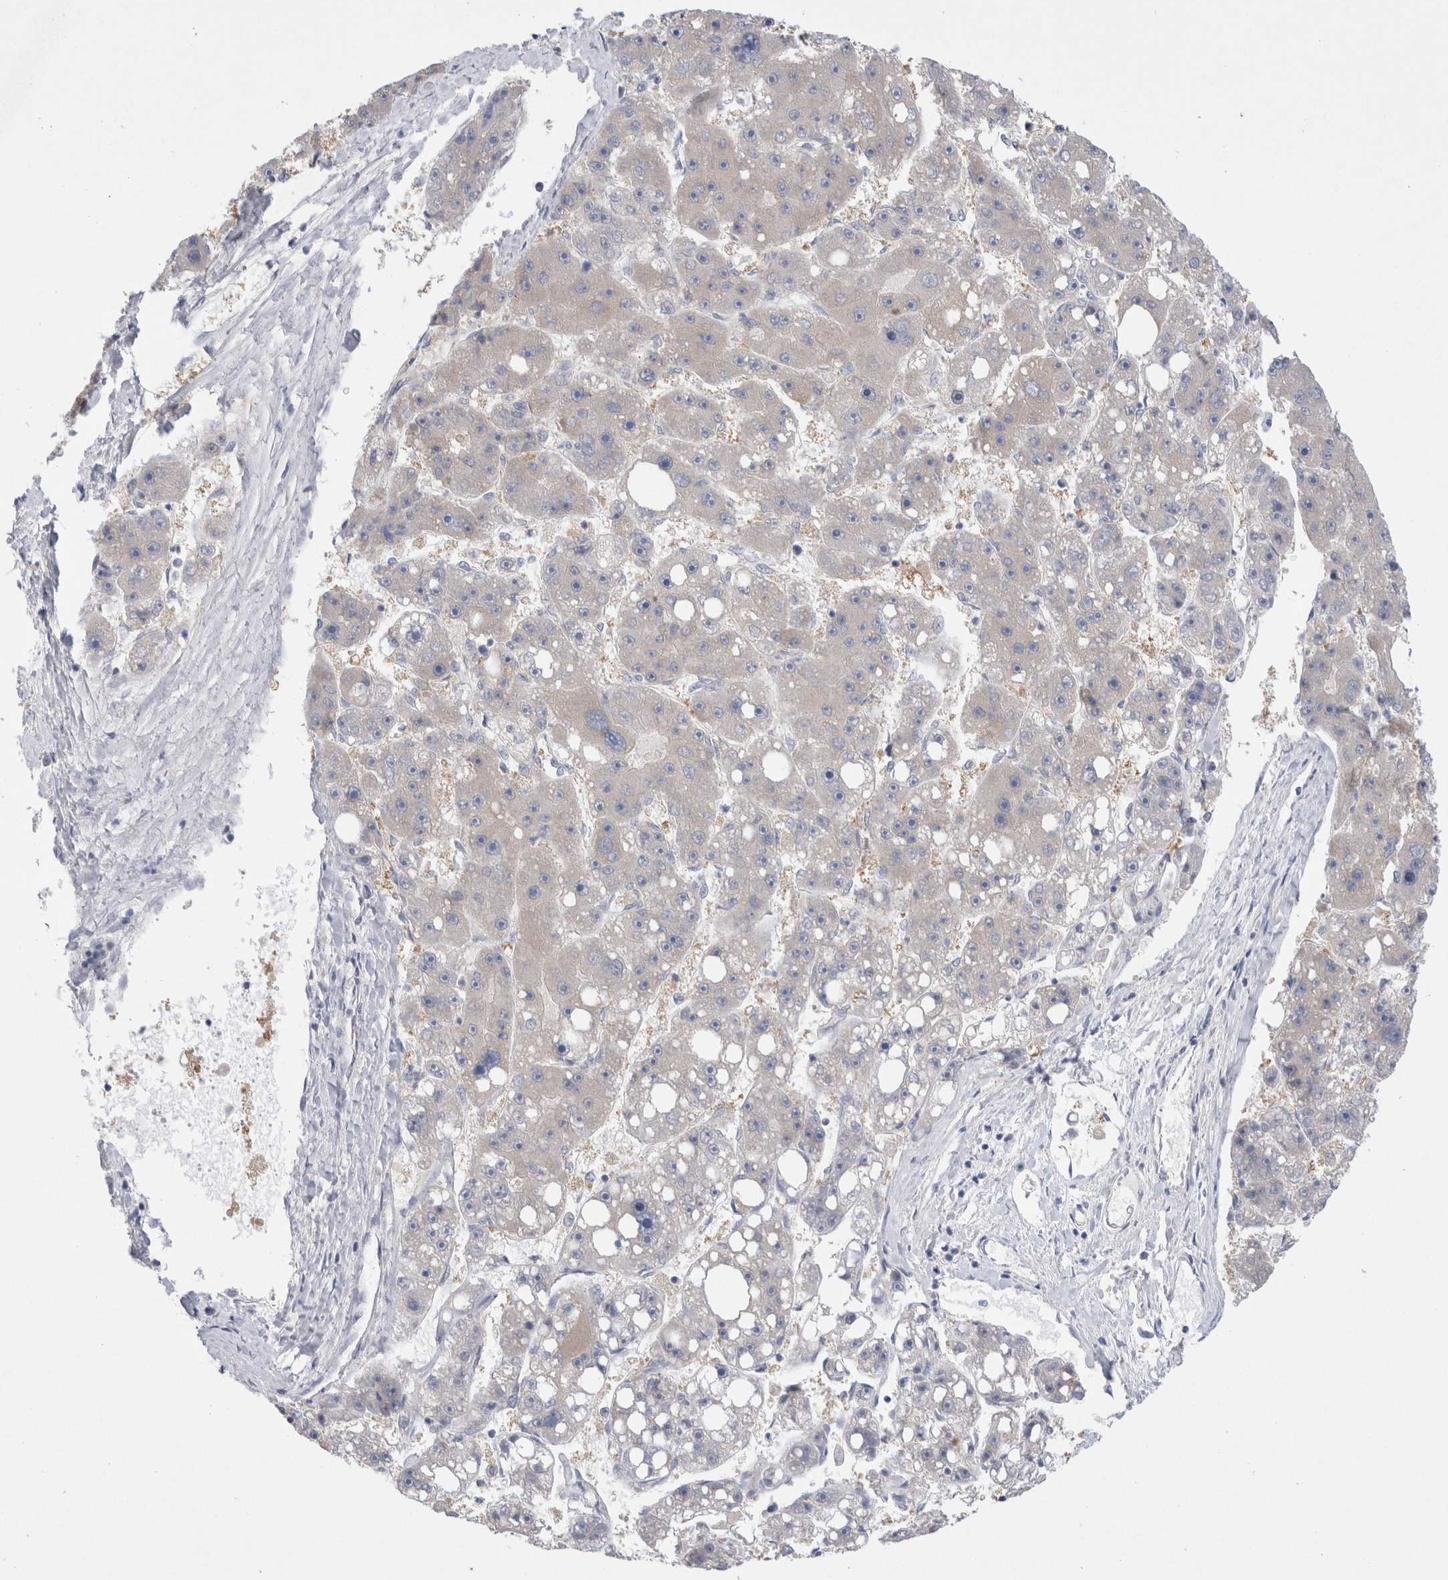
{"staining": {"intensity": "negative", "quantity": "none", "location": "none"}, "tissue": "liver cancer", "cell_type": "Tumor cells", "image_type": "cancer", "snomed": [{"axis": "morphology", "description": "Carcinoma, Hepatocellular, NOS"}, {"axis": "topography", "description": "Liver"}], "caption": "Immunohistochemistry histopathology image of human liver cancer (hepatocellular carcinoma) stained for a protein (brown), which exhibits no positivity in tumor cells.", "gene": "WIPF2", "patient": {"sex": "female", "age": 61}}